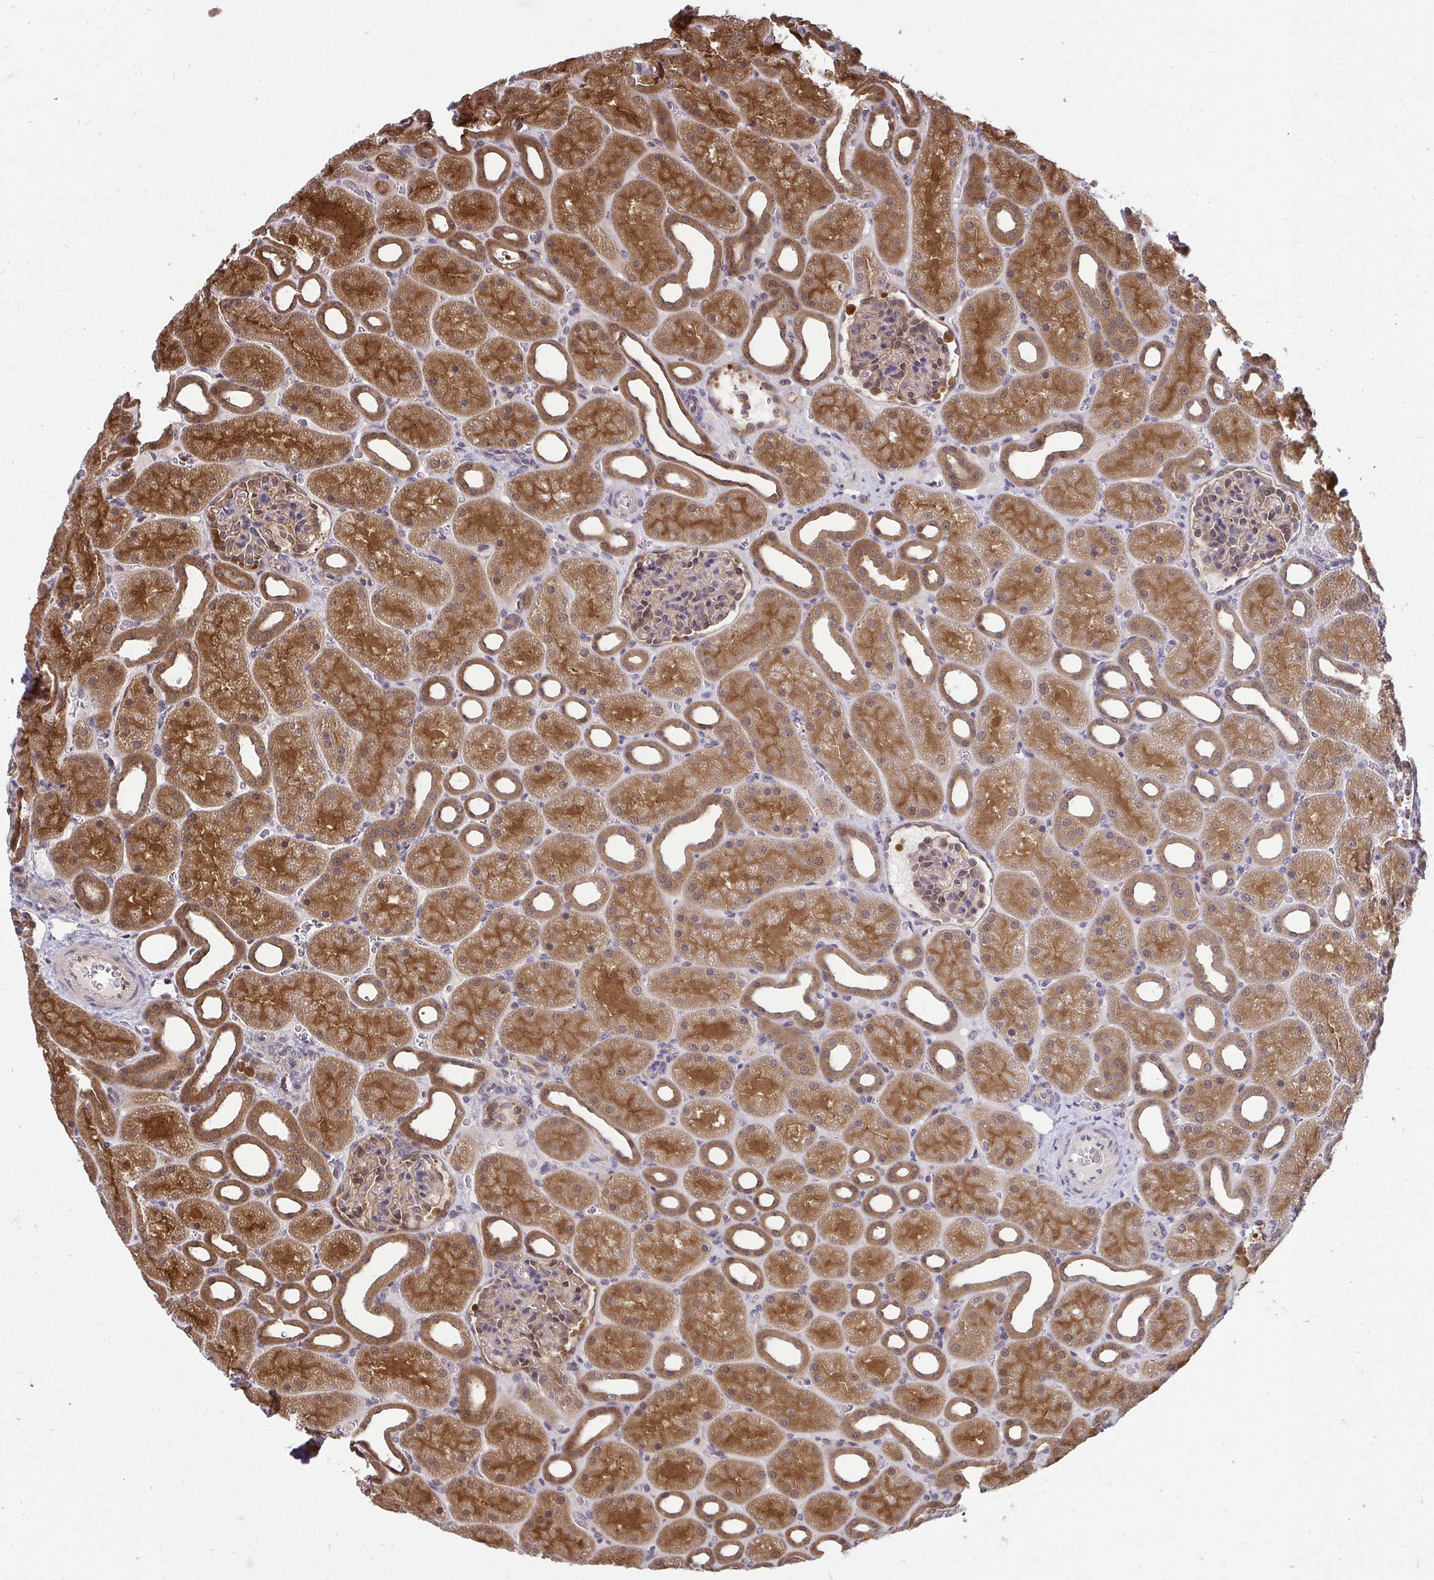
{"staining": {"intensity": "moderate", "quantity": "25%-75%", "location": "cytoplasmic/membranous"}, "tissue": "kidney", "cell_type": "Cells in glomeruli", "image_type": "normal", "snomed": [{"axis": "morphology", "description": "Normal tissue, NOS"}, {"axis": "topography", "description": "Kidney"}], "caption": "Immunohistochemical staining of unremarkable kidney exhibits medium levels of moderate cytoplasmic/membranous positivity in approximately 25%-75% of cells in glomeruli. (brown staining indicates protein expression, while blue staining denotes nuclei).", "gene": "HDHD2", "patient": {"sex": "male", "age": 2}}